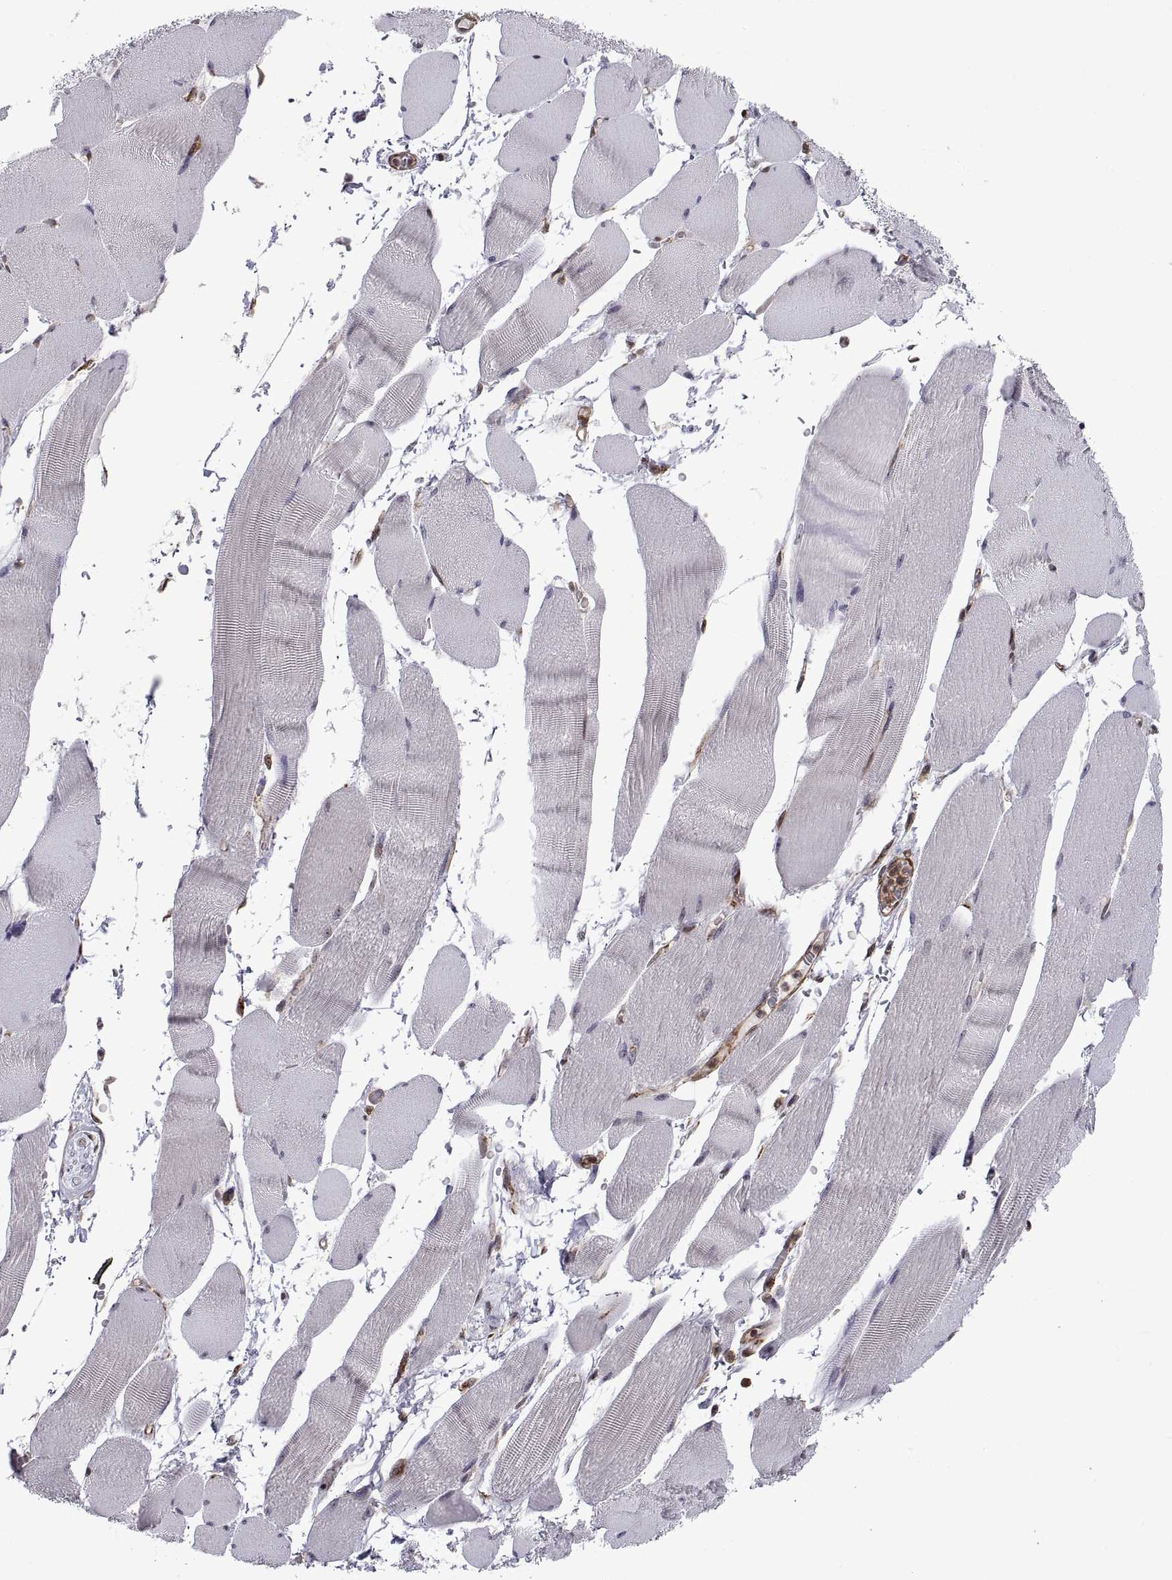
{"staining": {"intensity": "negative", "quantity": "none", "location": "none"}, "tissue": "skeletal muscle", "cell_type": "Myocytes", "image_type": "normal", "snomed": [{"axis": "morphology", "description": "Normal tissue, NOS"}, {"axis": "topography", "description": "Skeletal muscle"}], "caption": "Immunohistochemistry (IHC) of normal human skeletal muscle exhibits no positivity in myocytes. Brightfield microscopy of IHC stained with DAB (3,3'-diaminobenzidine) (brown) and hematoxylin (blue), captured at high magnification.", "gene": "ARRB1", "patient": {"sex": "male", "age": 56}}